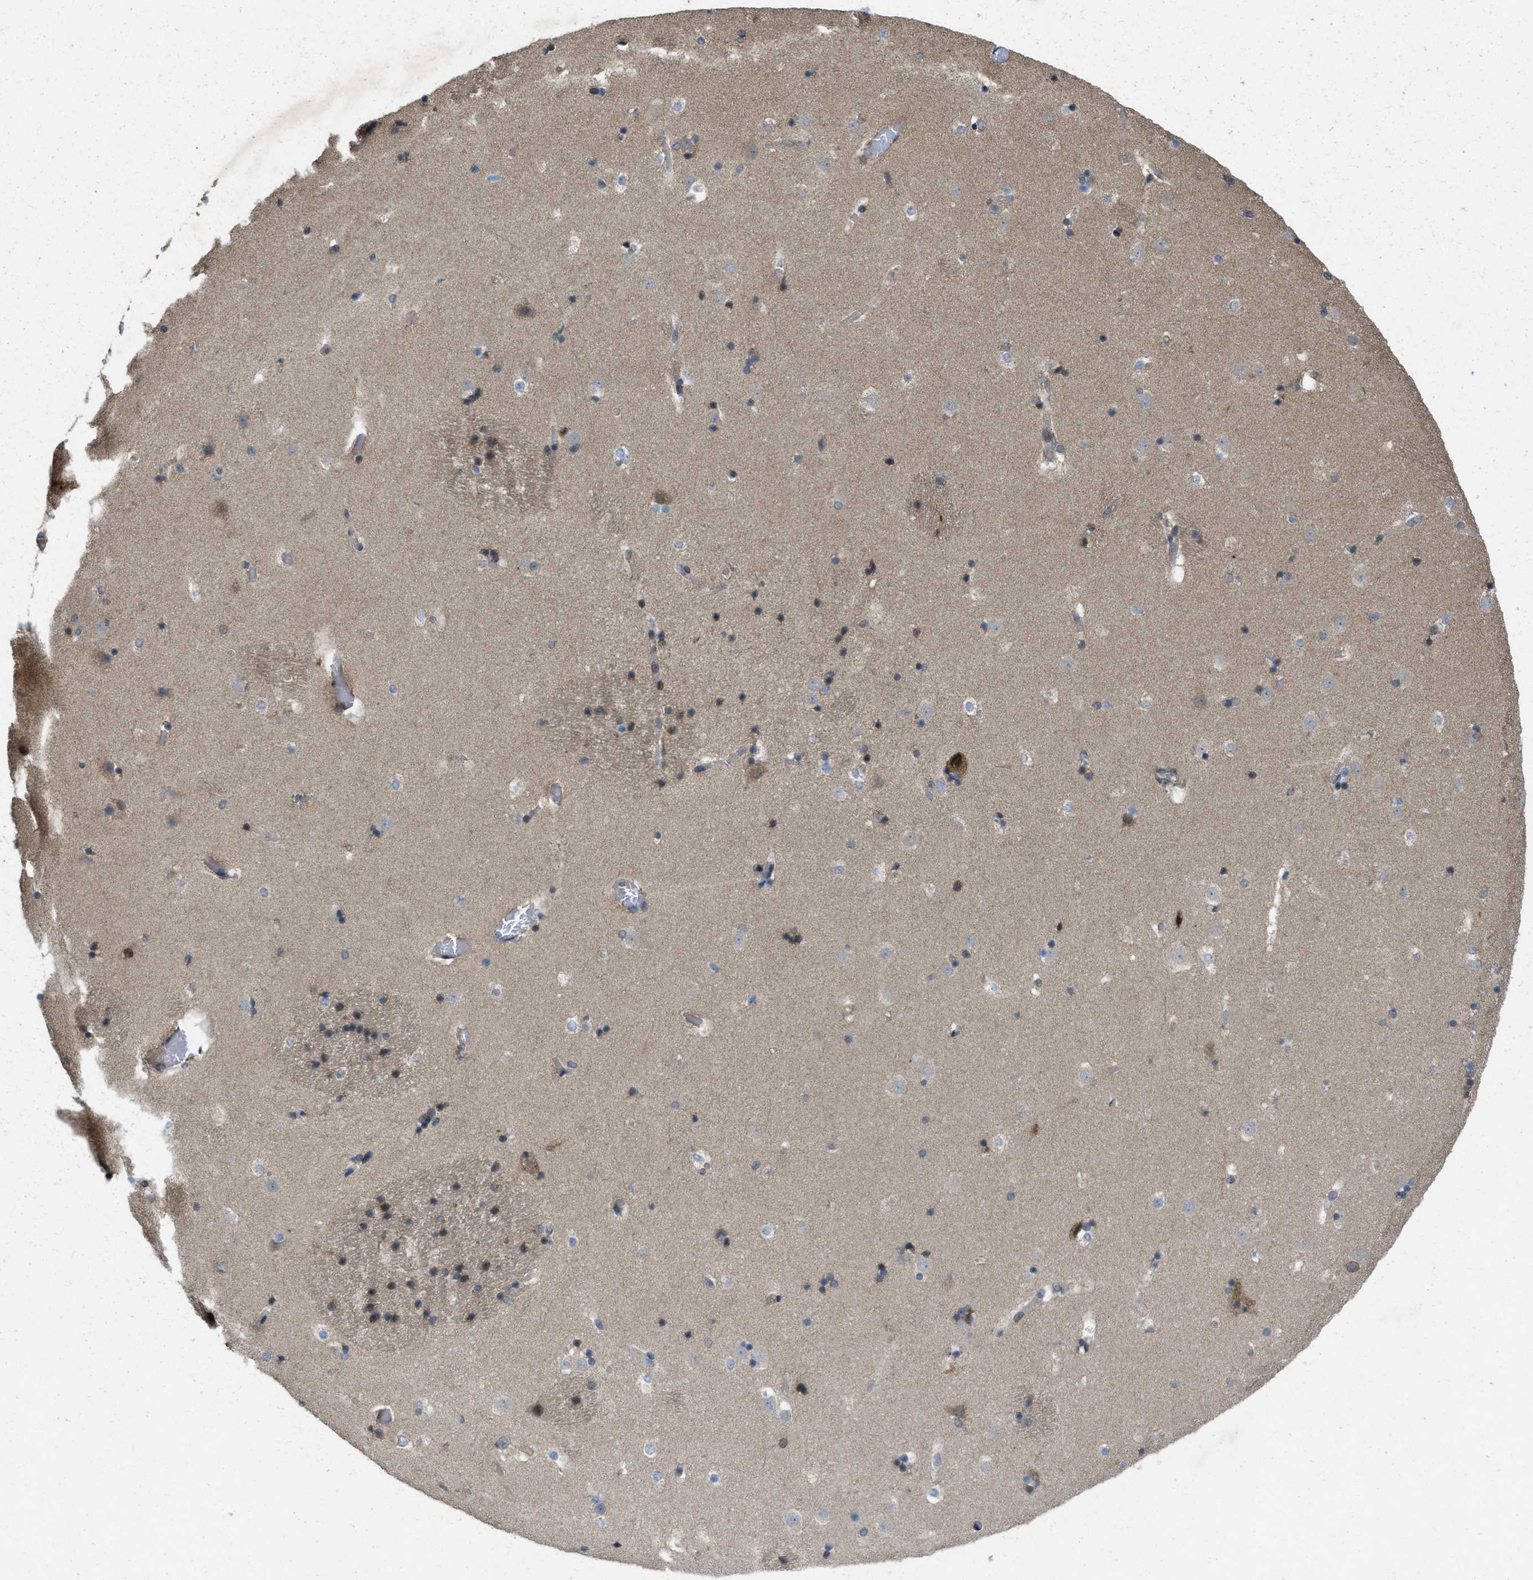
{"staining": {"intensity": "moderate", "quantity": "<25%", "location": "cytoplasmic/membranous"}, "tissue": "caudate", "cell_type": "Glial cells", "image_type": "normal", "snomed": [{"axis": "morphology", "description": "Normal tissue, NOS"}, {"axis": "topography", "description": "Lateral ventricle wall"}], "caption": "A high-resolution micrograph shows IHC staining of benign caudate, which demonstrates moderate cytoplasmic/membranous staining in approximately <25% of glial cells. Immunohistochemistry stains the protein in brown and the nuclei are stained blue.", "gene": "IFNLR1", "patient": {"sex": "male", "age": 45}}